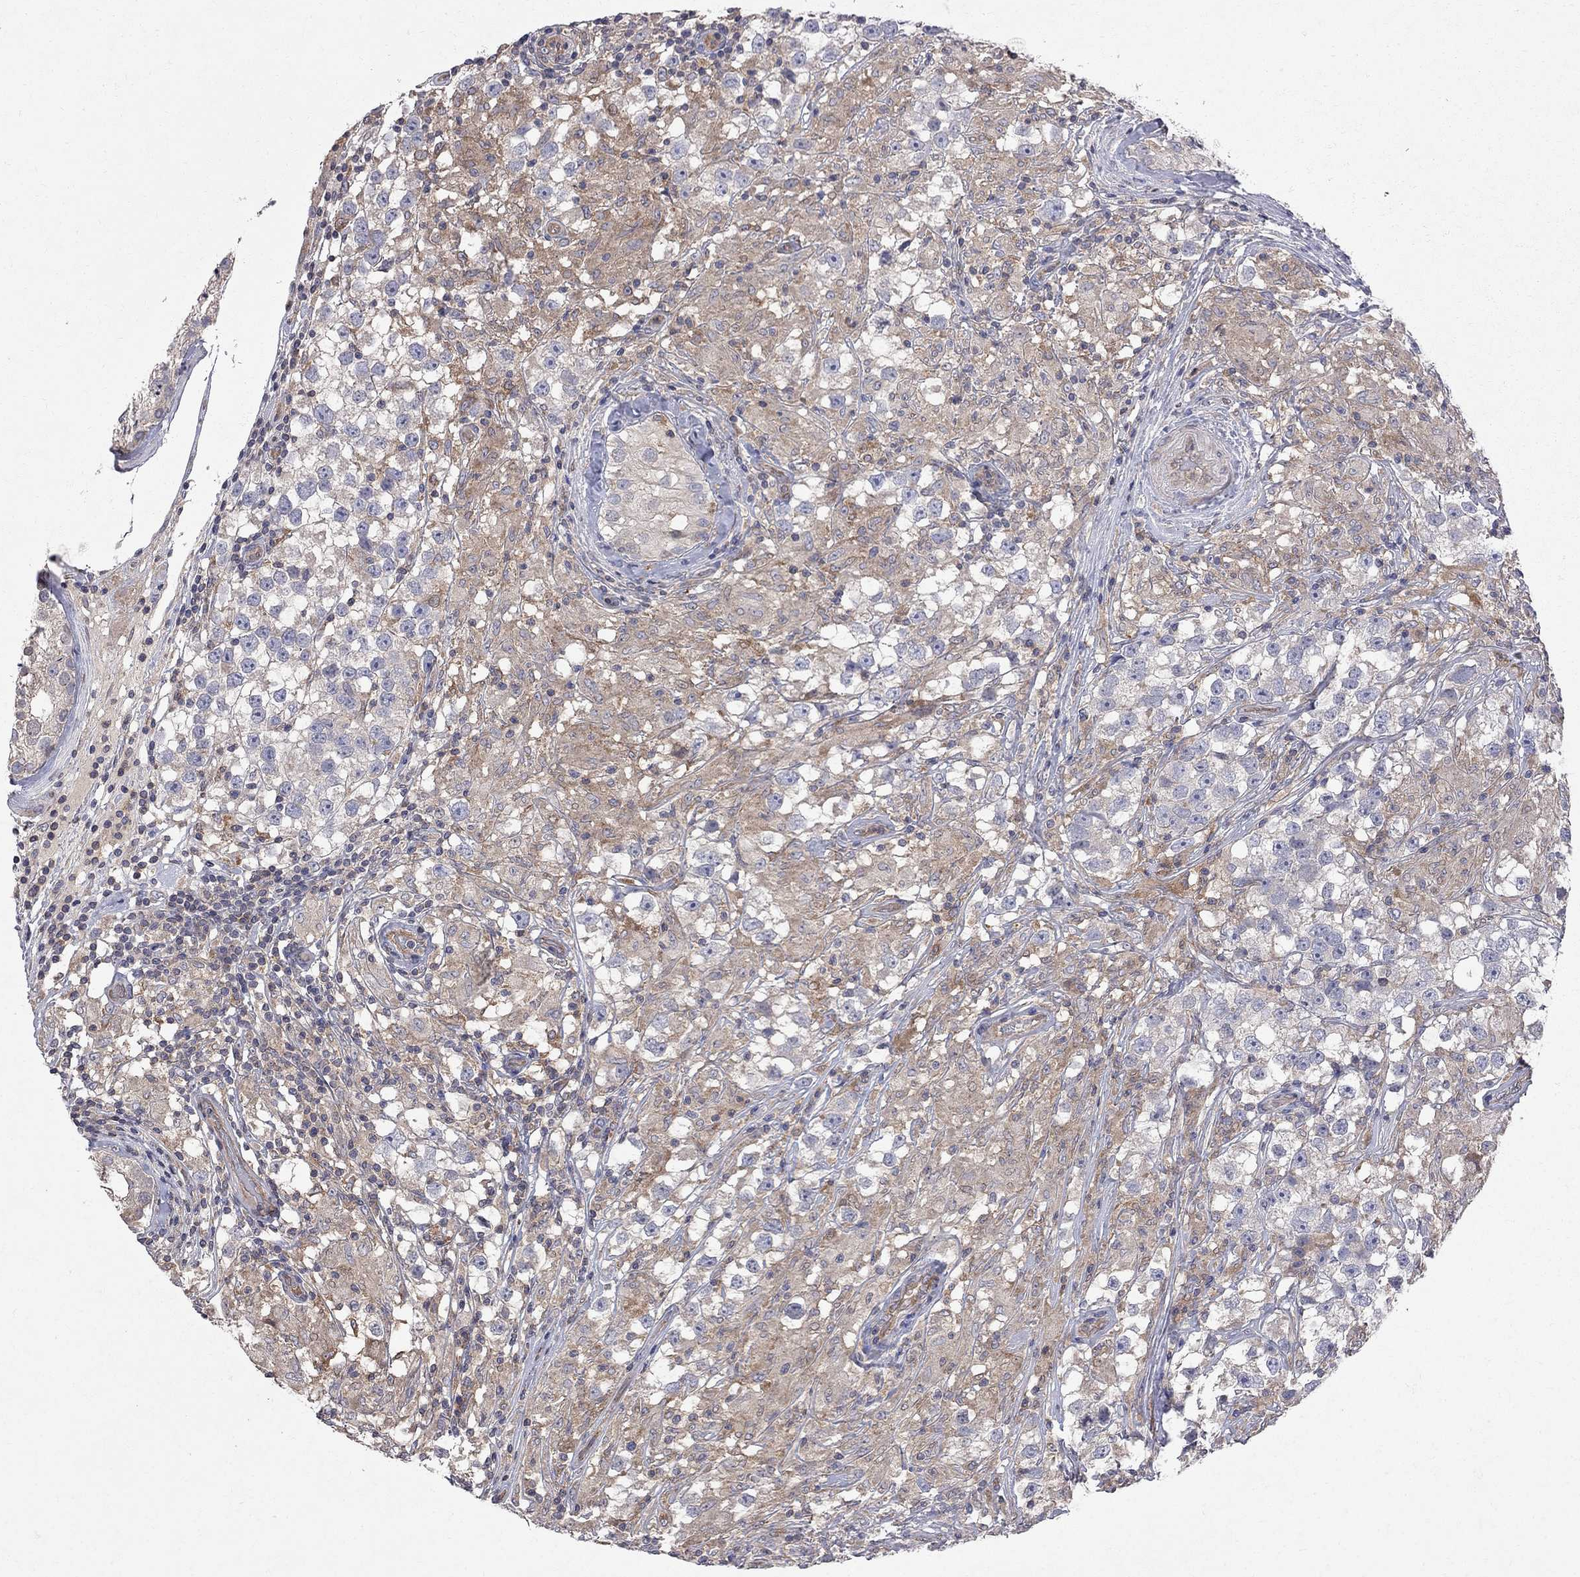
{"staining": {"intensity": "weak", "quantity": "25%-75%", "location": "cytoplasmic/membranous"}, "tissue": "testis cancer", "cell_type": "Tumor cells", "image_type": "cancer", "snomed": [{"axis": "morphology", "description": "Seminoma, NOS"}, {"axis": "topography", "description": "Testis"}], "caption": "Protein expression analysis of human testis cancer reveals weak cytoplasmic/membranous staining in about 25%-75% of tumor cells.", "gene": "ABI3", "patient": {"sex": "male", "age": 46}}